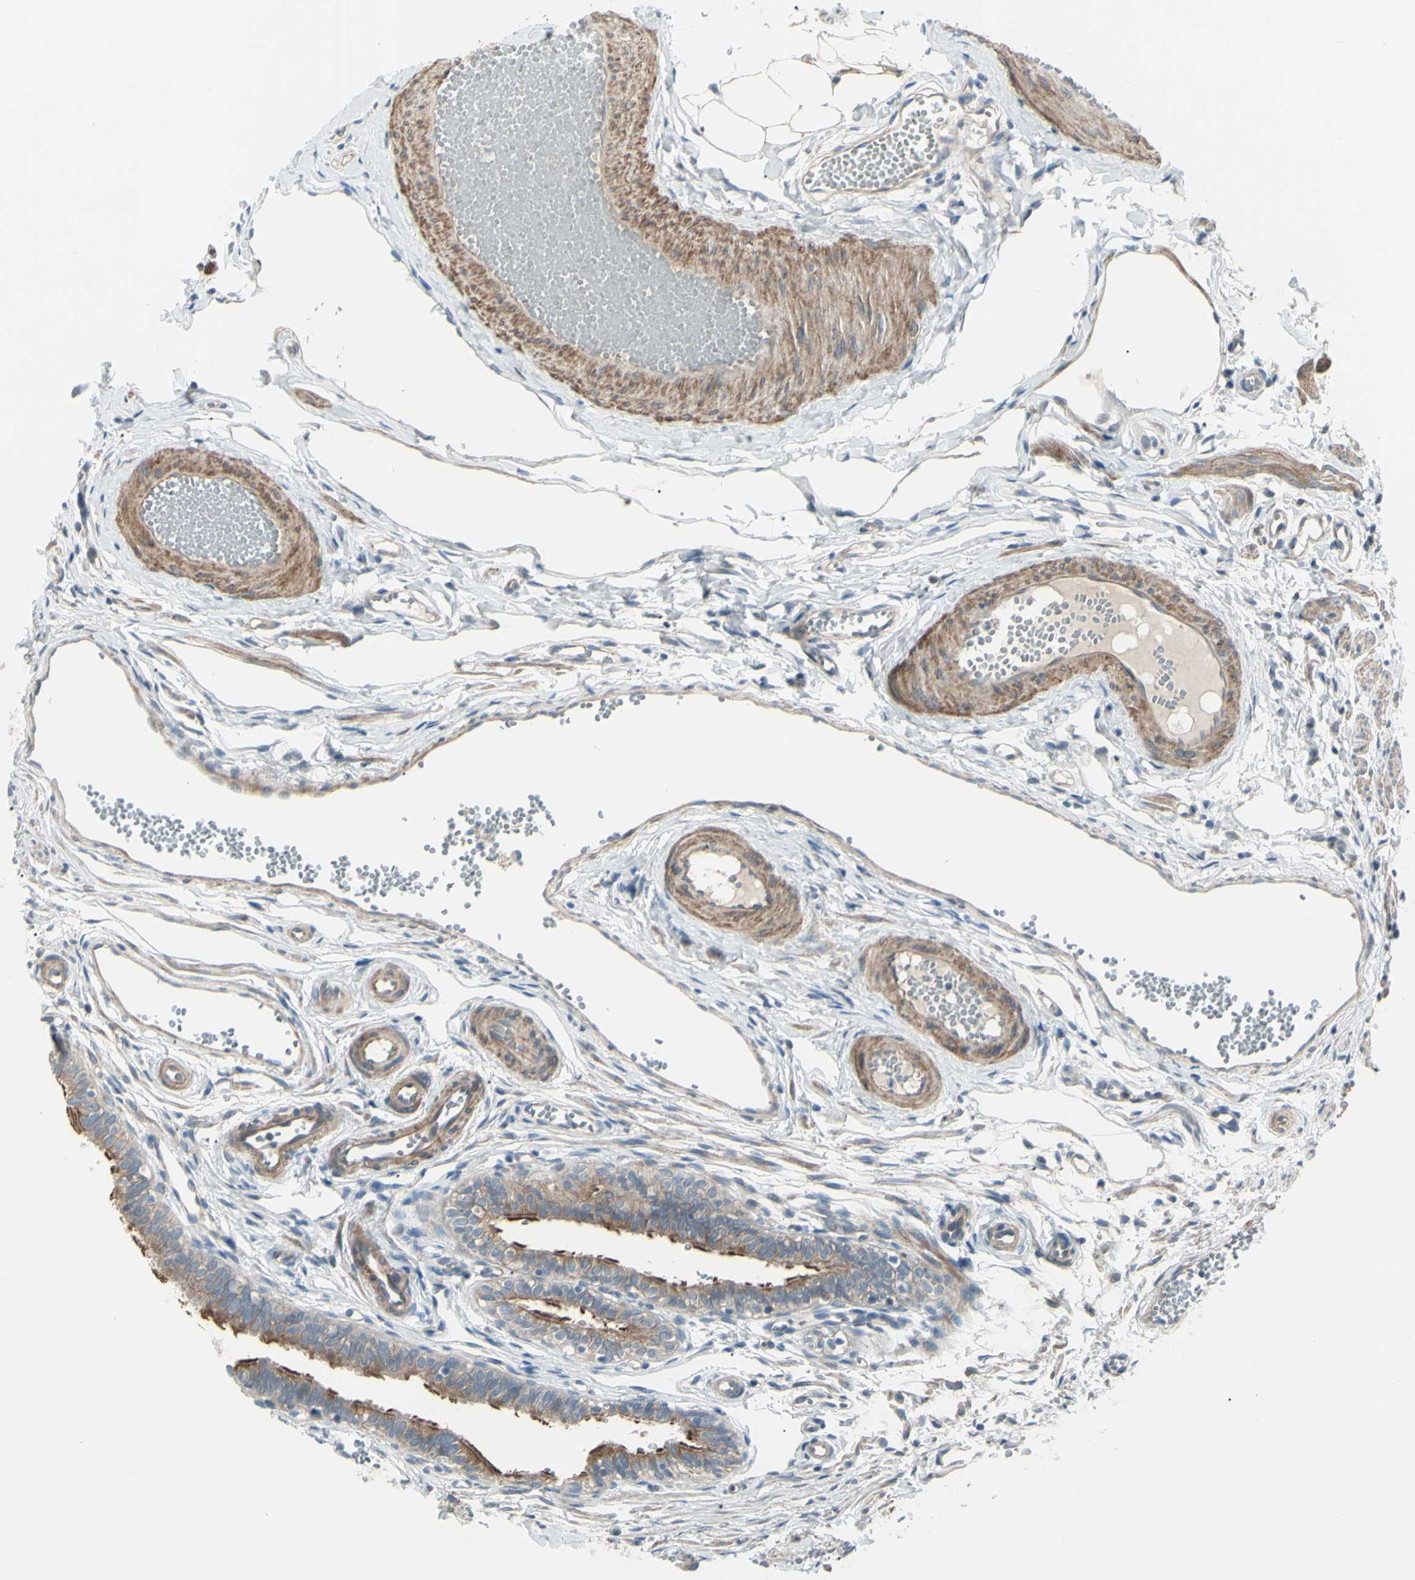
{"staining": {"intensity": "strong", "quantity": "25%-75%", "location": "cytoplasmic/membranous"}, "tissue": "fallopian tube", "cell_type": "Glandular cells", "image_type": "normal", "snomed": [{"axis": "morphology", "description": "Normal tissue, NOS"}, {"axis": "topography", "description": "Fallopian tube"}, {"axis": "topography", "description": "Placenta"}], "caption": "An immunohistochemistry image of normal tissue is shown. Protein staining in brown shows strong cytoplasmic/membranous positivity in fallopian tube within glandular cells.", "gene": "LRRK1", "patient": {"sex": "female", "age": 34}}